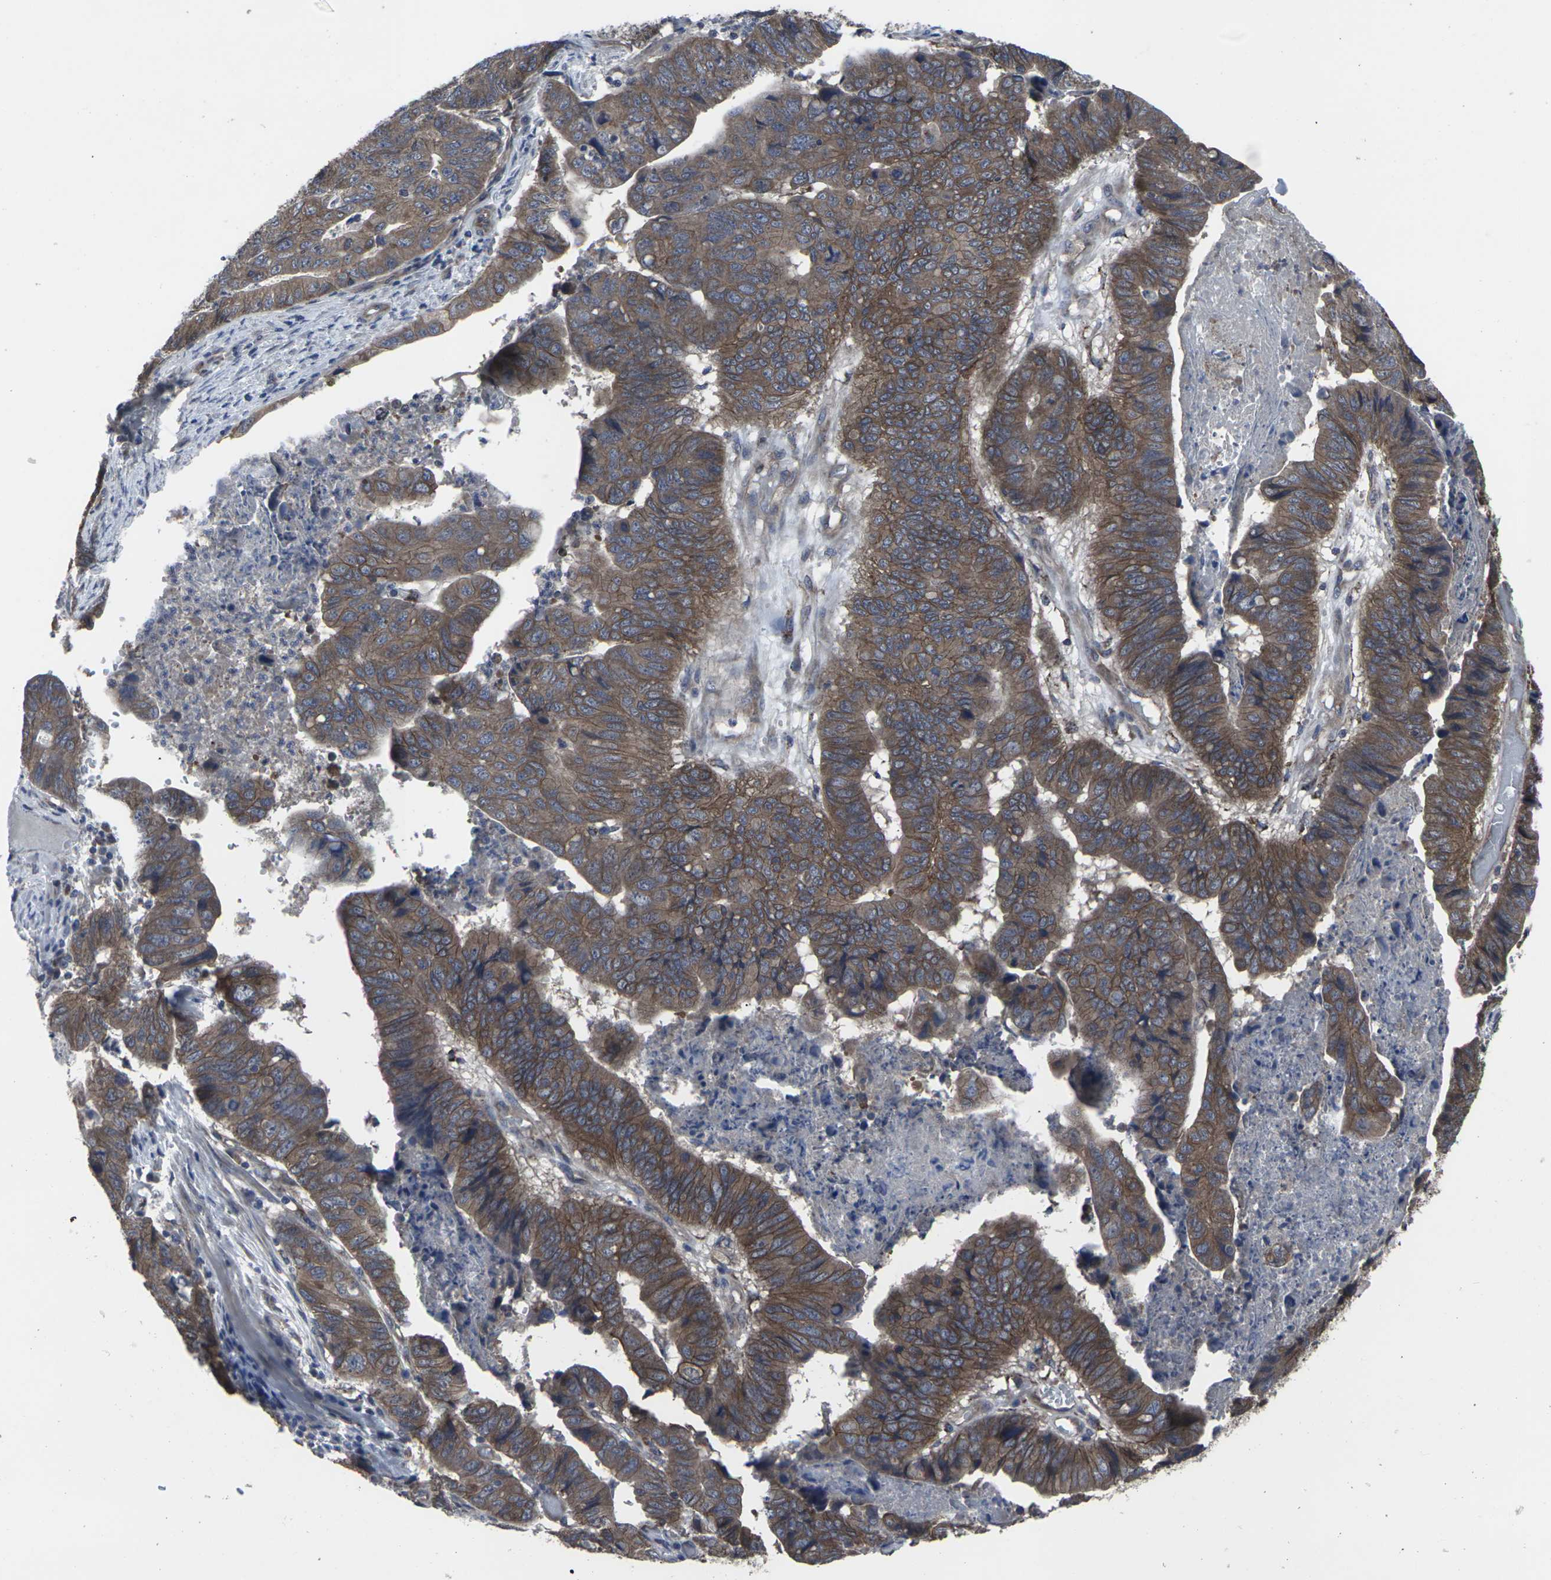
{"staining": {"intensity": "strong", "quantity": ">75%", "location": "cytoplasmic/membranous"}, "tissue": "stomach cancer", "cell_type": "Tumor cells", "image_type": "cancer", "snomed": [{"axis": "morphology", "description": "Adenocarcinoma, NOS"}, {"axis": "topography", "description": "Stomach, lower"}], "caption": "Protein staining demonstrates strong cytoplasmic/membranous expression in about >75% of tumor cells in stomach adenocarcinoma.", "gene": "MAPKAPK2", "patient": {"sex": "male", "age": 77}}